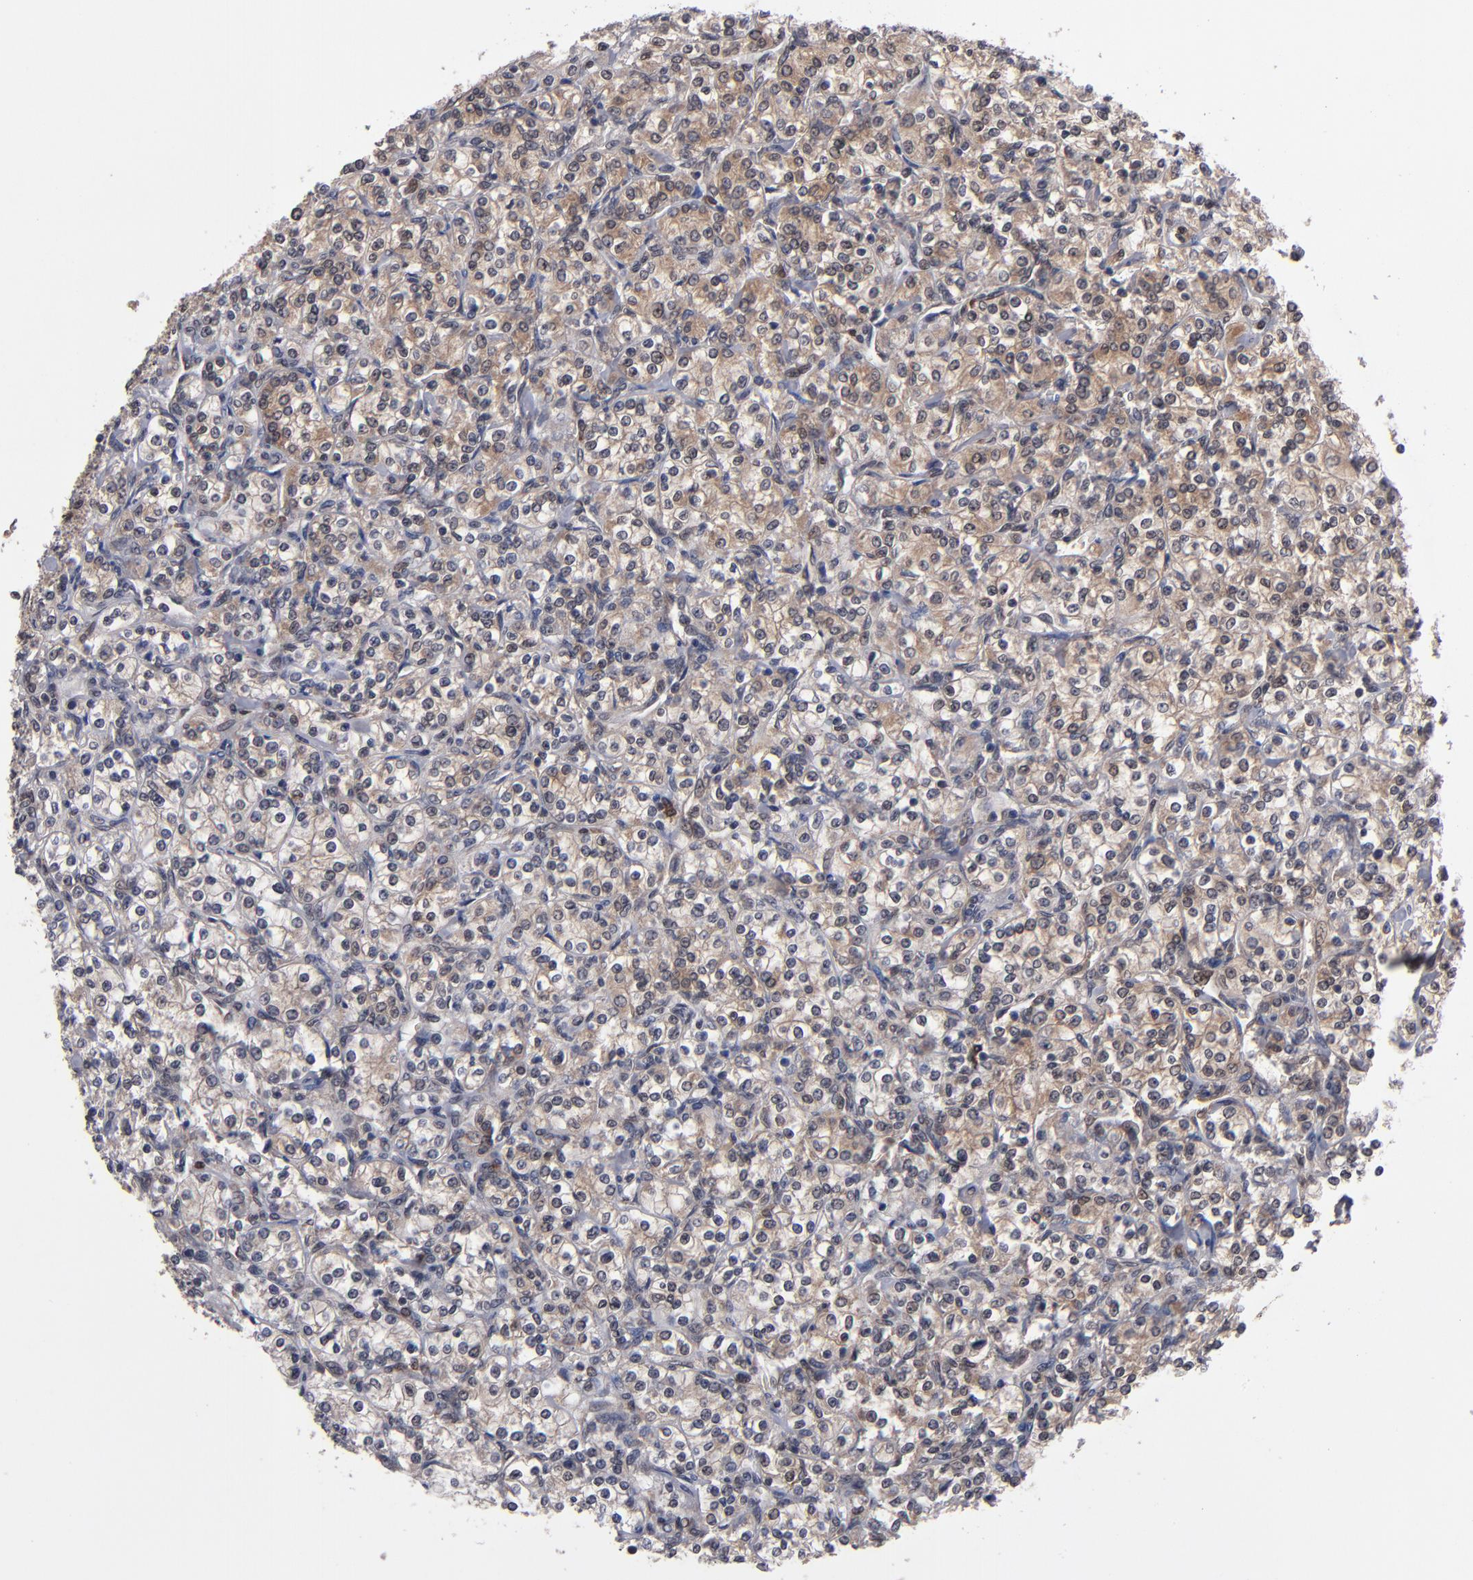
{"staining": {"intensity": "weak", "quantity": ">75%", "location": "cytoplasmic/membranous"}, "tissue": "renal cancer", "cell_type": "Tumor cells", "image_type": "cancer", "snomed": [{"axis": "morphology", "description": "Adenocarcinoma, NOS"}, {"axis": "topography", "description": "Kidney"}], "caption": "The image demonstrates staining of renal cancer, revealing weak cytoplasmic/membranous protein expression (brown color) within tumor cells.", "gene": "ALG13", "patient": {"sex": "male", "age": 77}}